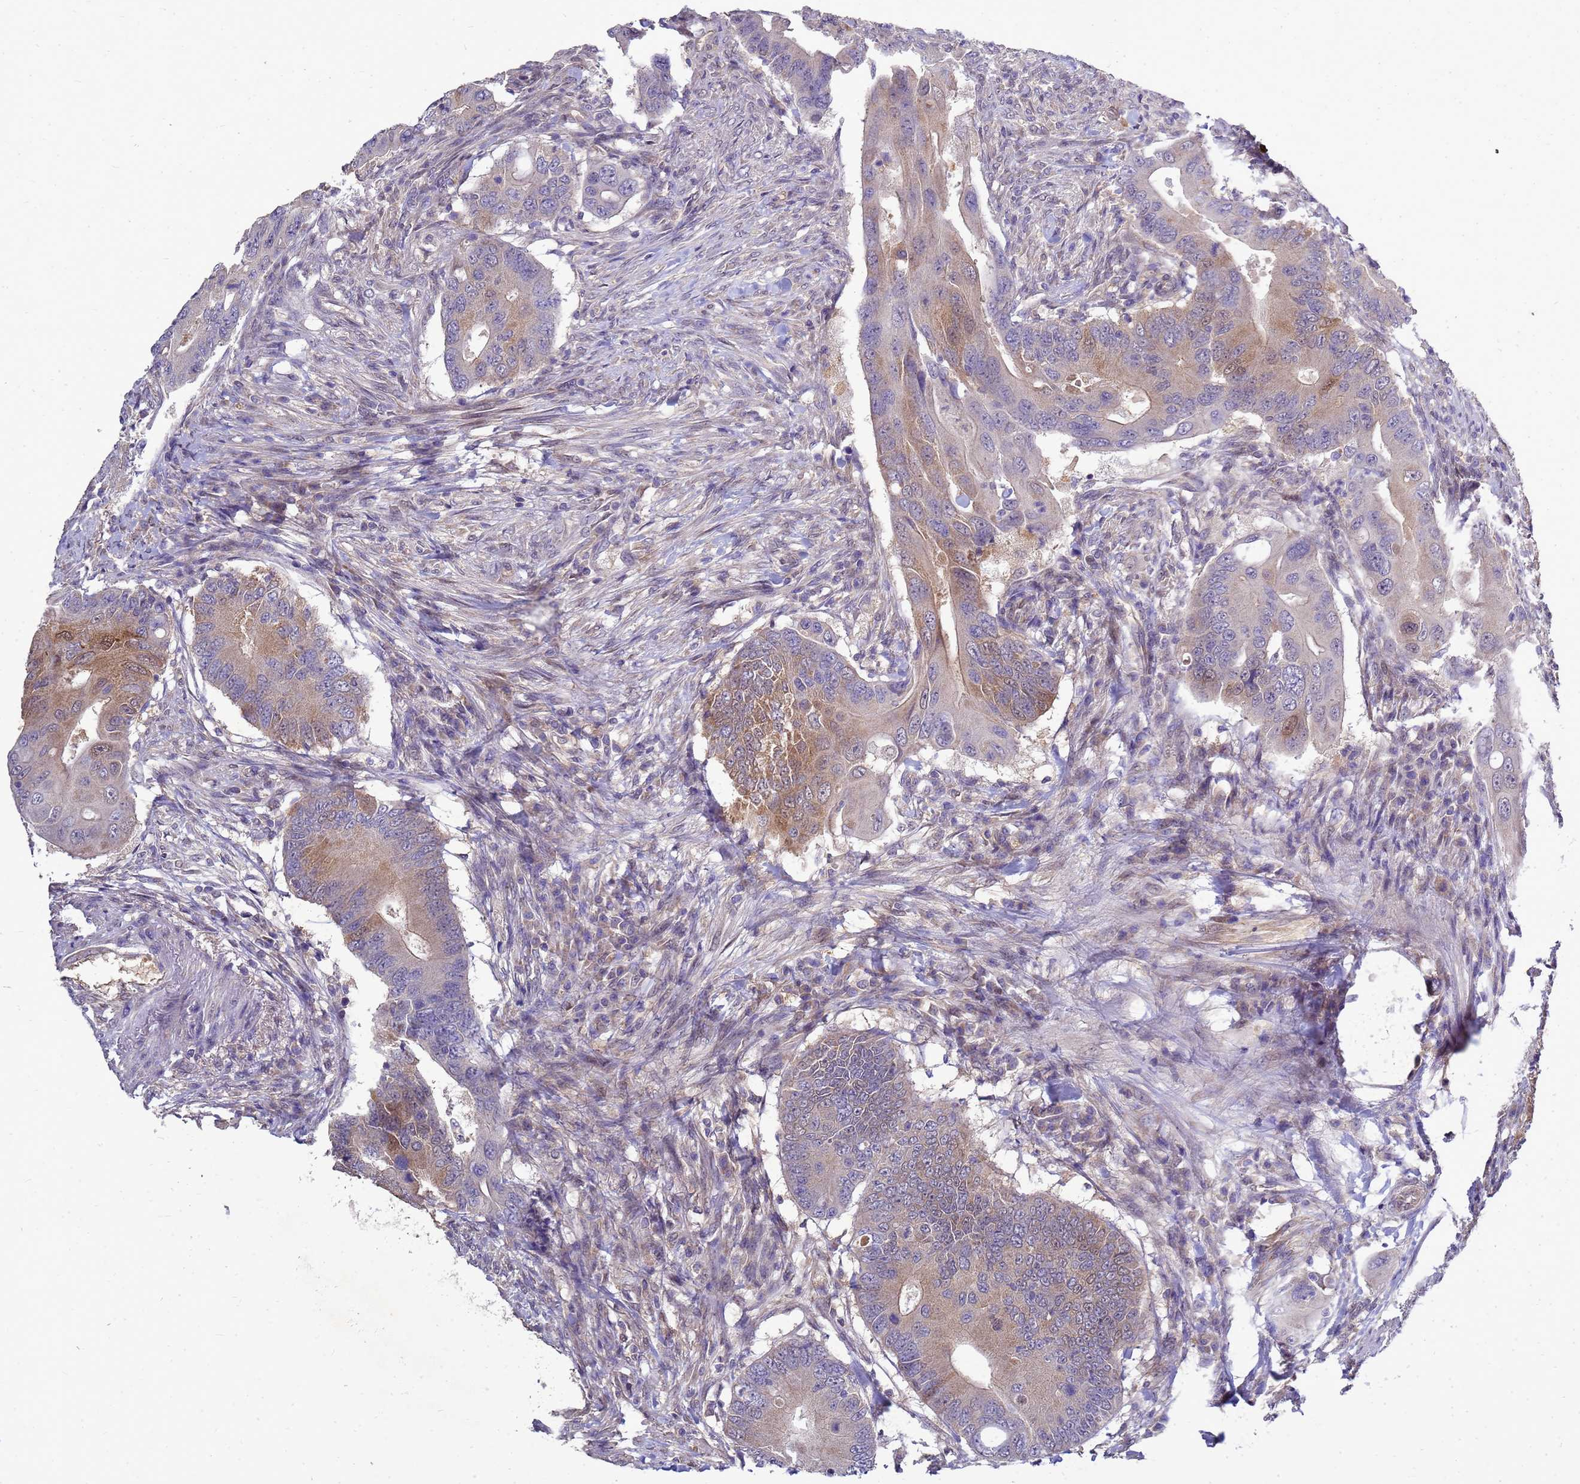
{"staining": {"intensity": "moderate", "quantity": "<25%", "location": "cytoplasmic/membranous"}, "tissue": "colorectal cancer", "cell_type": "Tumor cells", "image_type": "cancer", "snomed": [{"axis": "morphology", "description": "Adenocarcinoma, NOS"}, {"axis": "topography", "description": "Colon"}], "caption": "Colorectal adenocarcinoma stained with a protein marker reveals moderate staining in tumor cells.", "gene": "EIF4EBP3", "patient": {"sex": "male", "age": 71}}